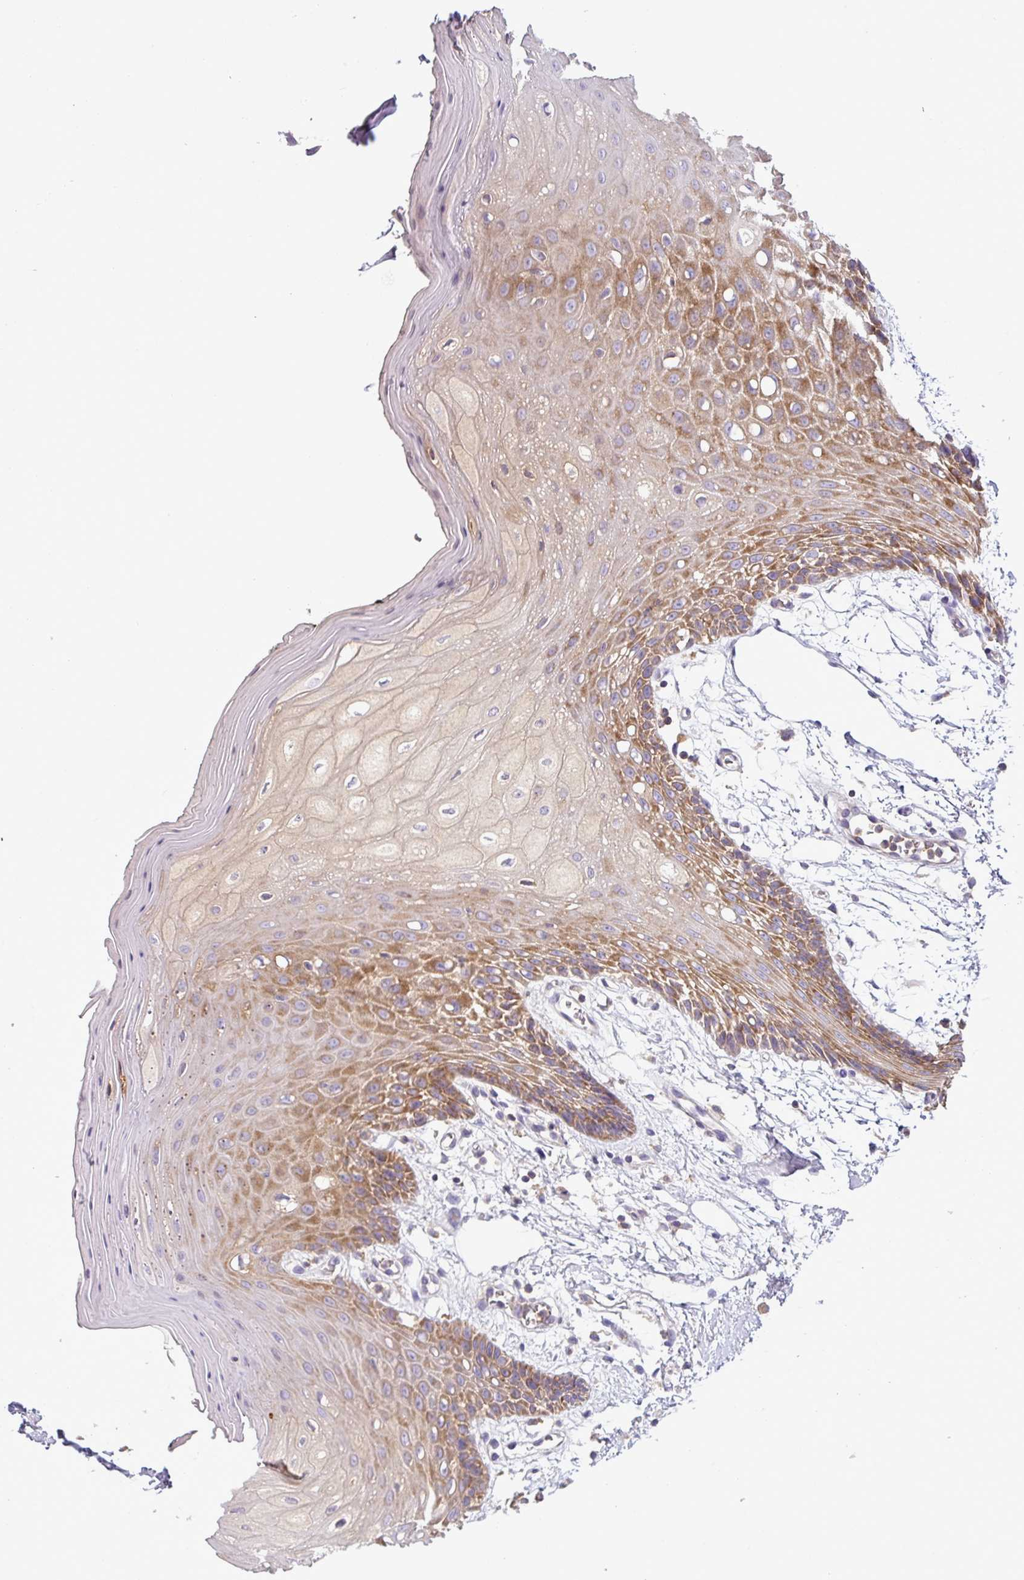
{"staining": {"intensity": "moderate", "quantity": "25%-75%", "location": "cytoplasmic/membranous"}, "tissue": "oral mucosa", "cell_type": "Squamous epithelial cells", "image_type": "normal", "snomed": [{"axis": "morphology", "description": "Normal tissue, NOS"}, {"axis": "topography", "description": "Oral tissue"}, {"axis": "topography", "description": "Tounge, NOS"}], "caption": "Immunohistochemical staining of normal oral mucosa shows 25%-75% levels of moderate cytoplasmic/membranous protein expression in approximately 25%-75% of squamous epithelial cells.", "gene": "LRRC74B", "patient": {"sex": "female", "age": 59}}